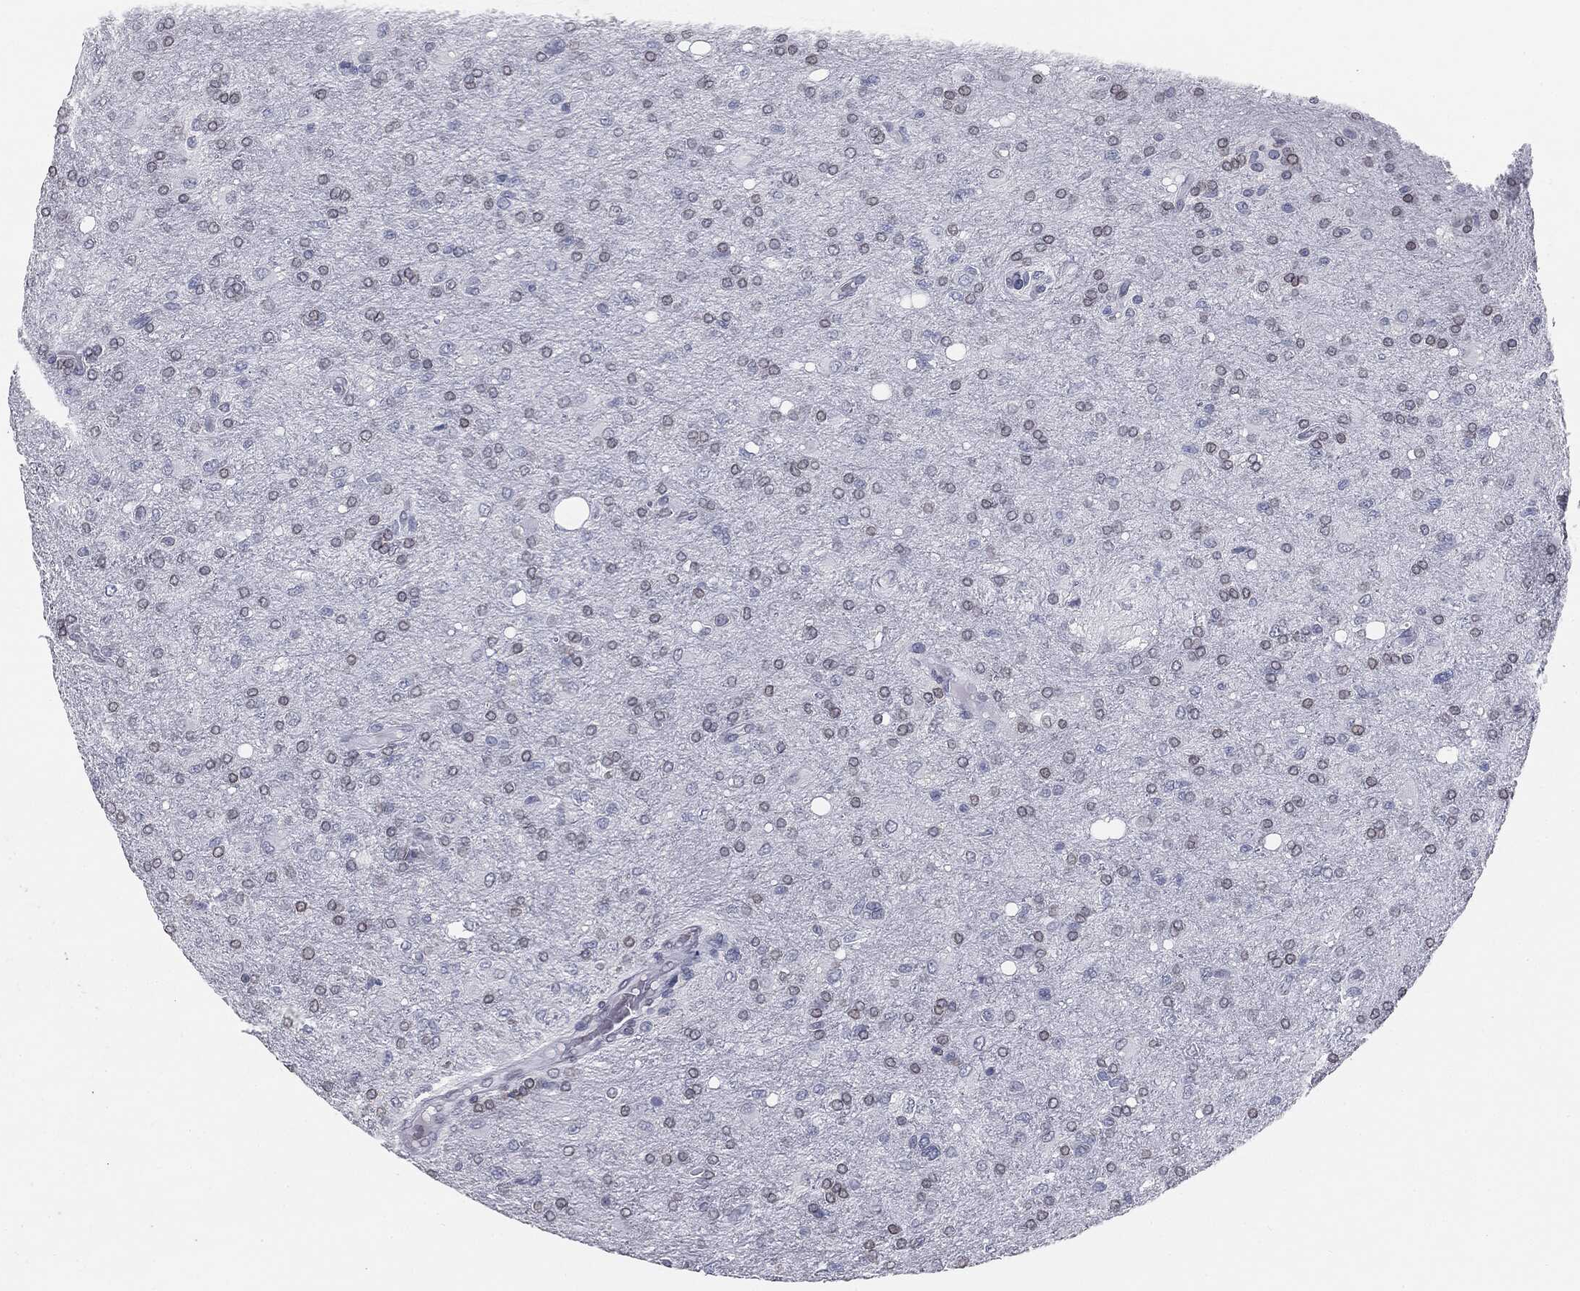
{"staining": {"intensity": "negative", "quantity": "none", "location": "none"}, "tissue": "glioma", "cell_type": "Tumor cells", "image_type": "cancer", "snomed": [{"axis": "morphology", "description": "Glioma, malignant, High grade"}, {"axis": "topography", "description": "Cerebral cortex"}], "caption": "This is an immunohistochemistry photomicrograph of human high-grade glioma (malignant). There is no staining in tumor cells.", "gene": "ALDOB", "patient": {"sex": "male", "age": 70}}